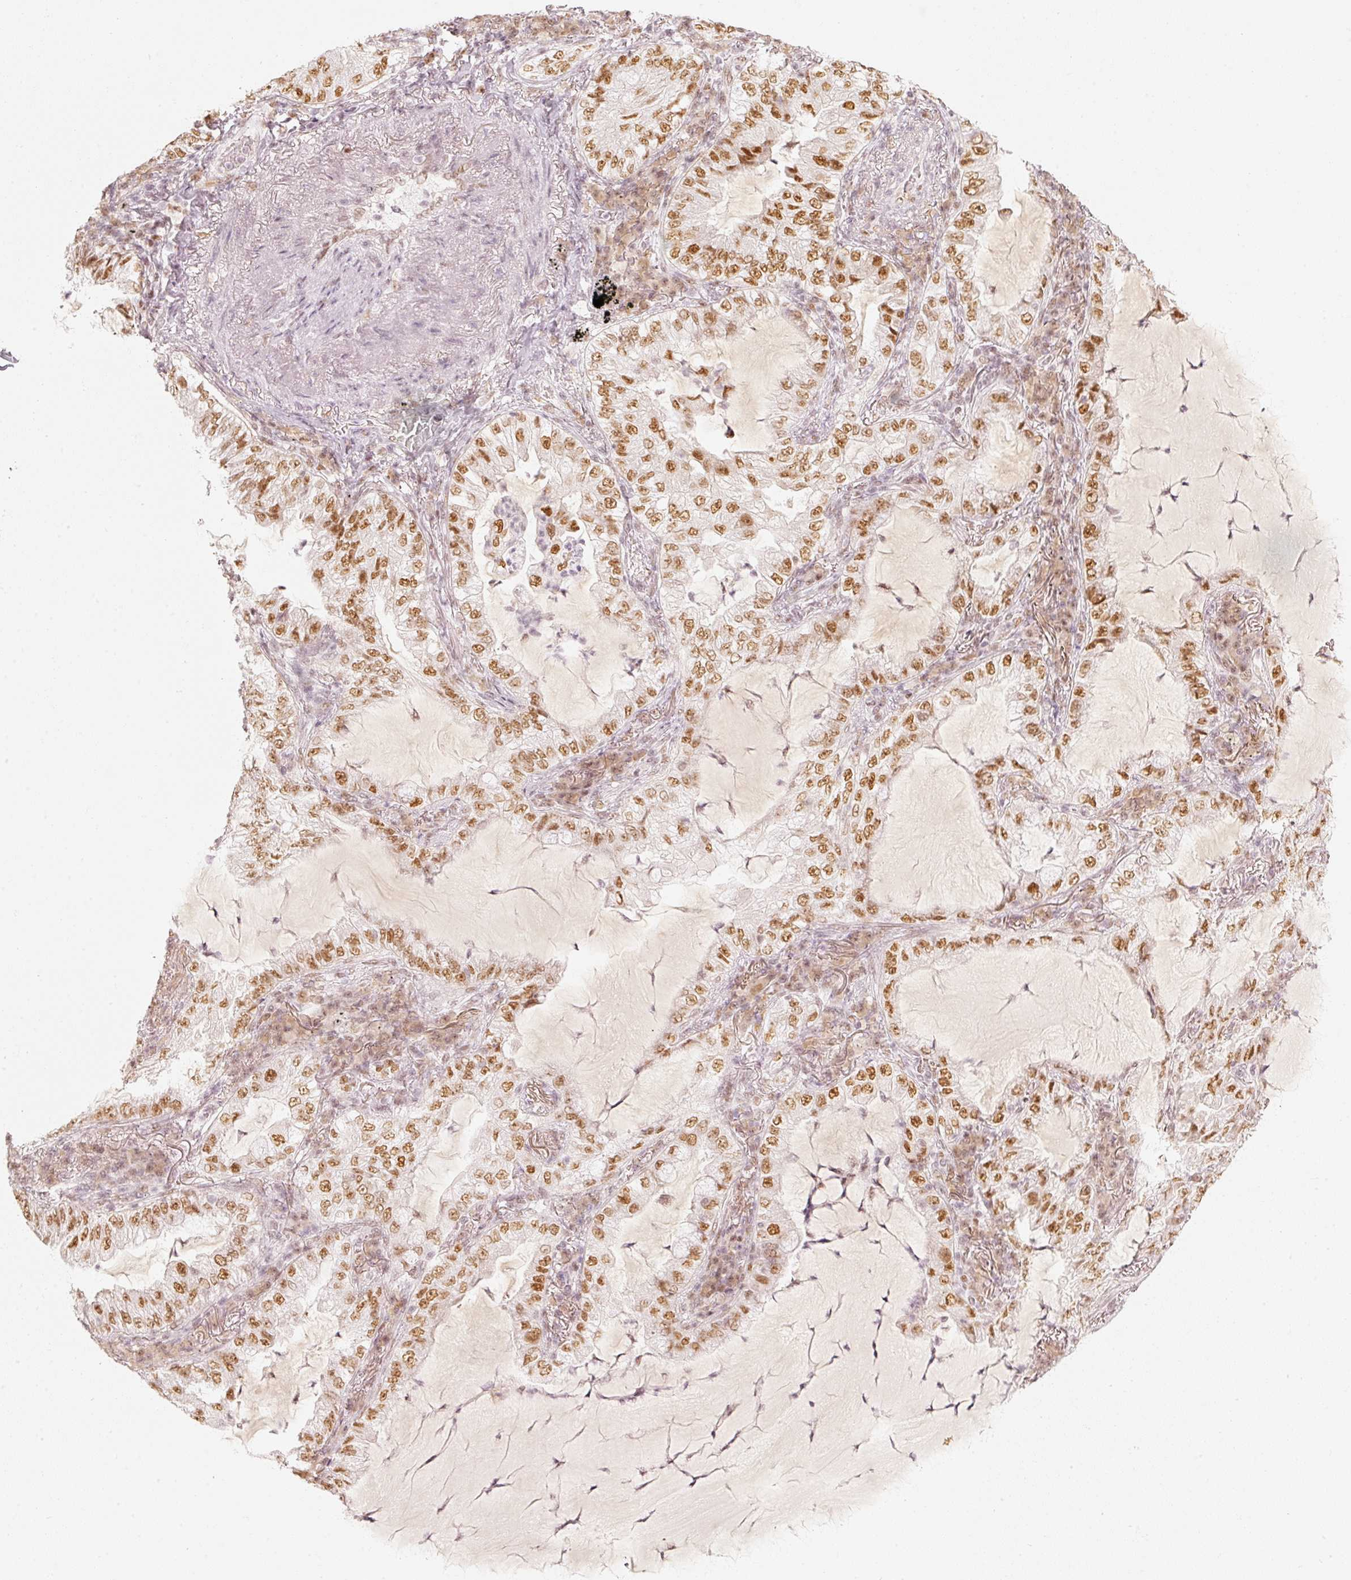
{"staining": {"intensity": "moderate", "quantity": ">75%", "location": "nuclear"}, "tissue": "lung cancer", "cell_type": "Tumor cells", "image_type": "cancer", "snomed": [{"axis": "morphology", "description": "Adenocarcinoma, NOS"}, {"axis": "topography", "description": "Lung"}], "caption": "High-magnification brightfield microscopy of adenocarcinoma (lung) stained with DAB (brown) and counterstained with hematoxylin (blue). tumor cells exhibit moderate nuclear positivity is seen in approximately>75% of cells.", "gene": "PPP1R10", "patient": {"sex": "female", "age": 73}}